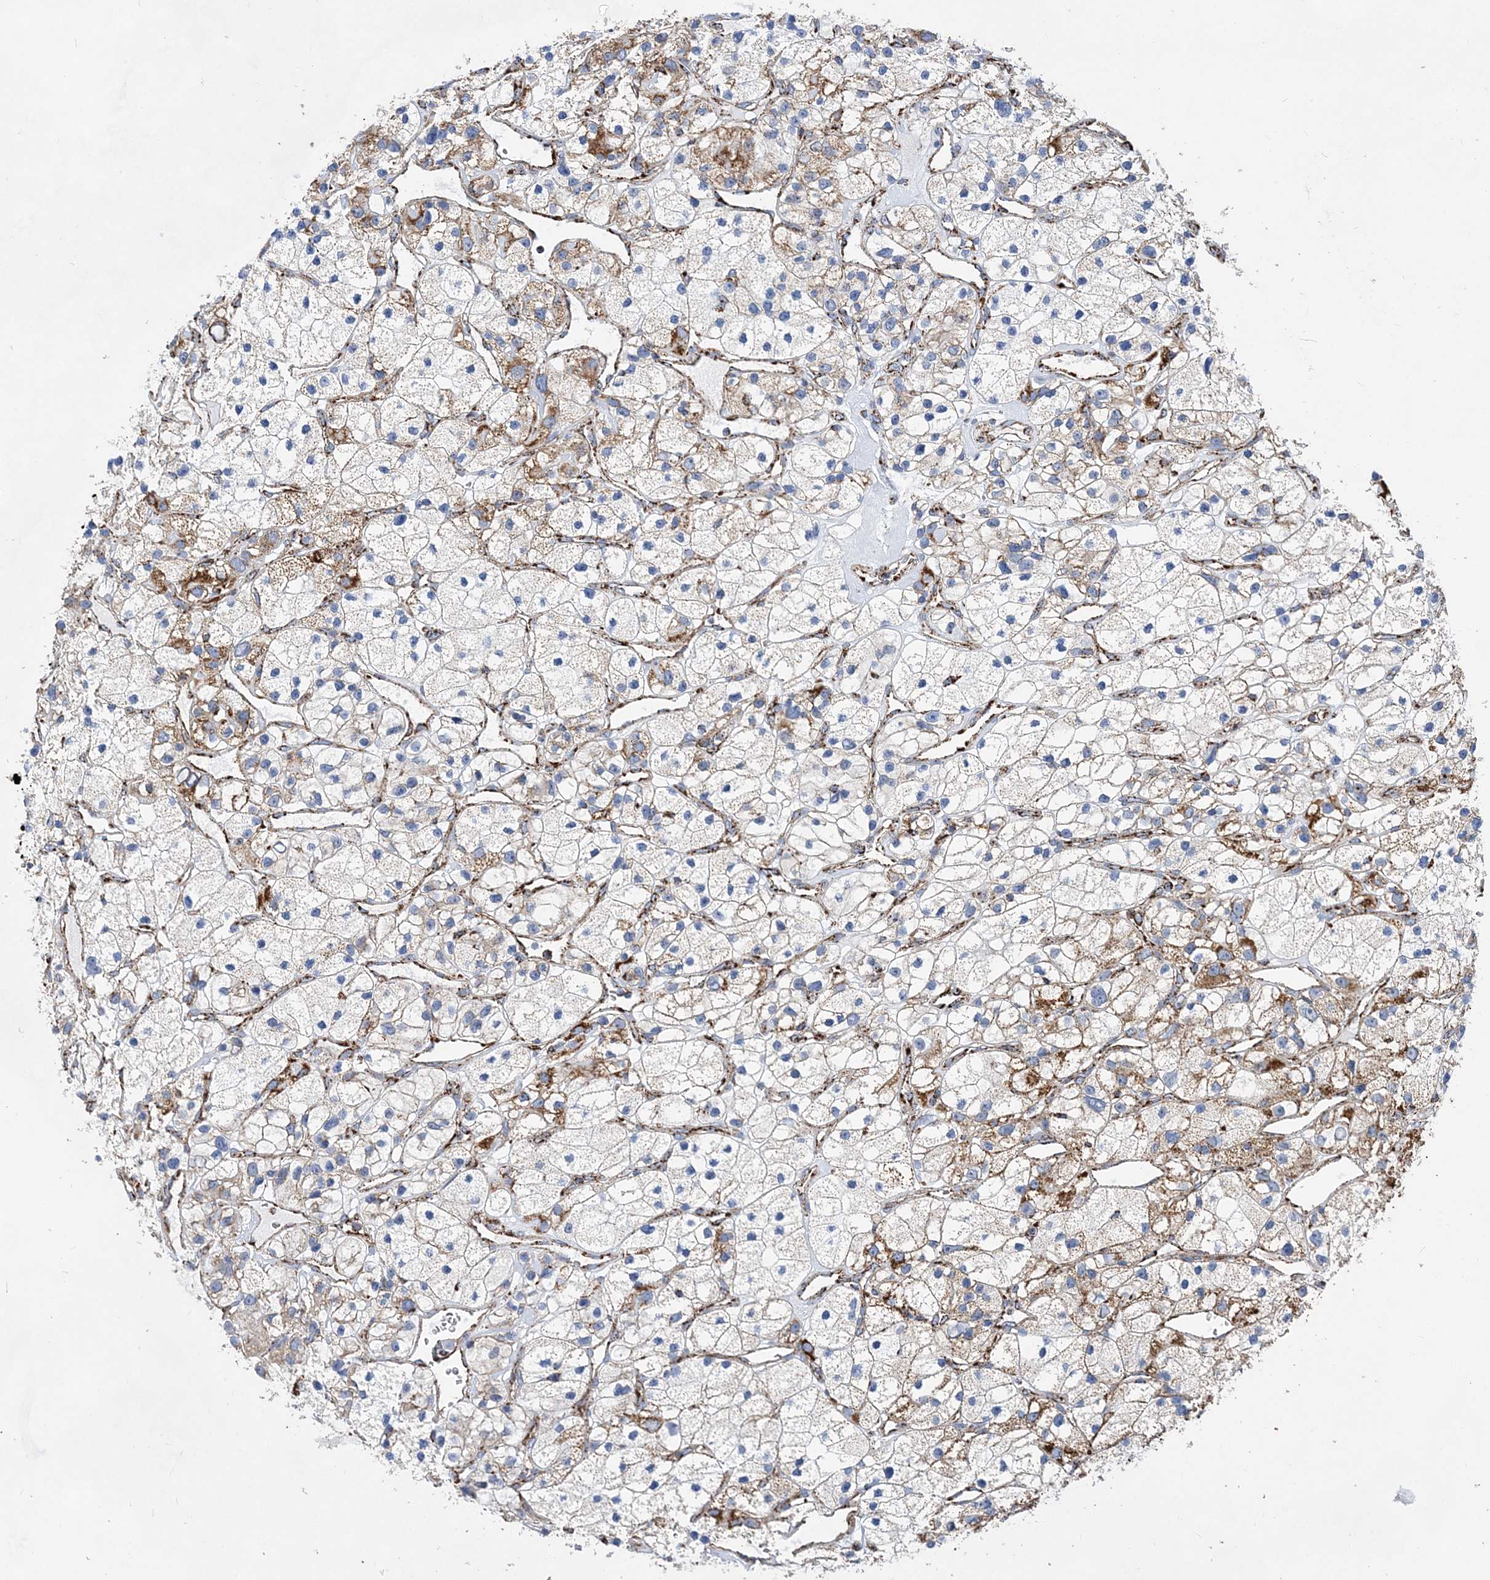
{"staining": {"intensity": "moderate", "quantity": "<25%", "location": "cytoplasmic/membranous"}, "tissue": "renal cancer", "cell_type": "Tumor cells", "image_type": "cancer", "snomed": [{"axis": "morphology", "description": "Adenocarcinoma, NOS"}, {"axis": "topography", "description": "Kidney"}], "caption": "There is low levels of moderate cytoplasmic/membranous expression in tumor cells of renal cancer (adenocarcinoma), as demonstrated by immunohistochemical staining (brown color).", "gene": "ACOT9", "patient": {"sex": "female", "age": 57}}